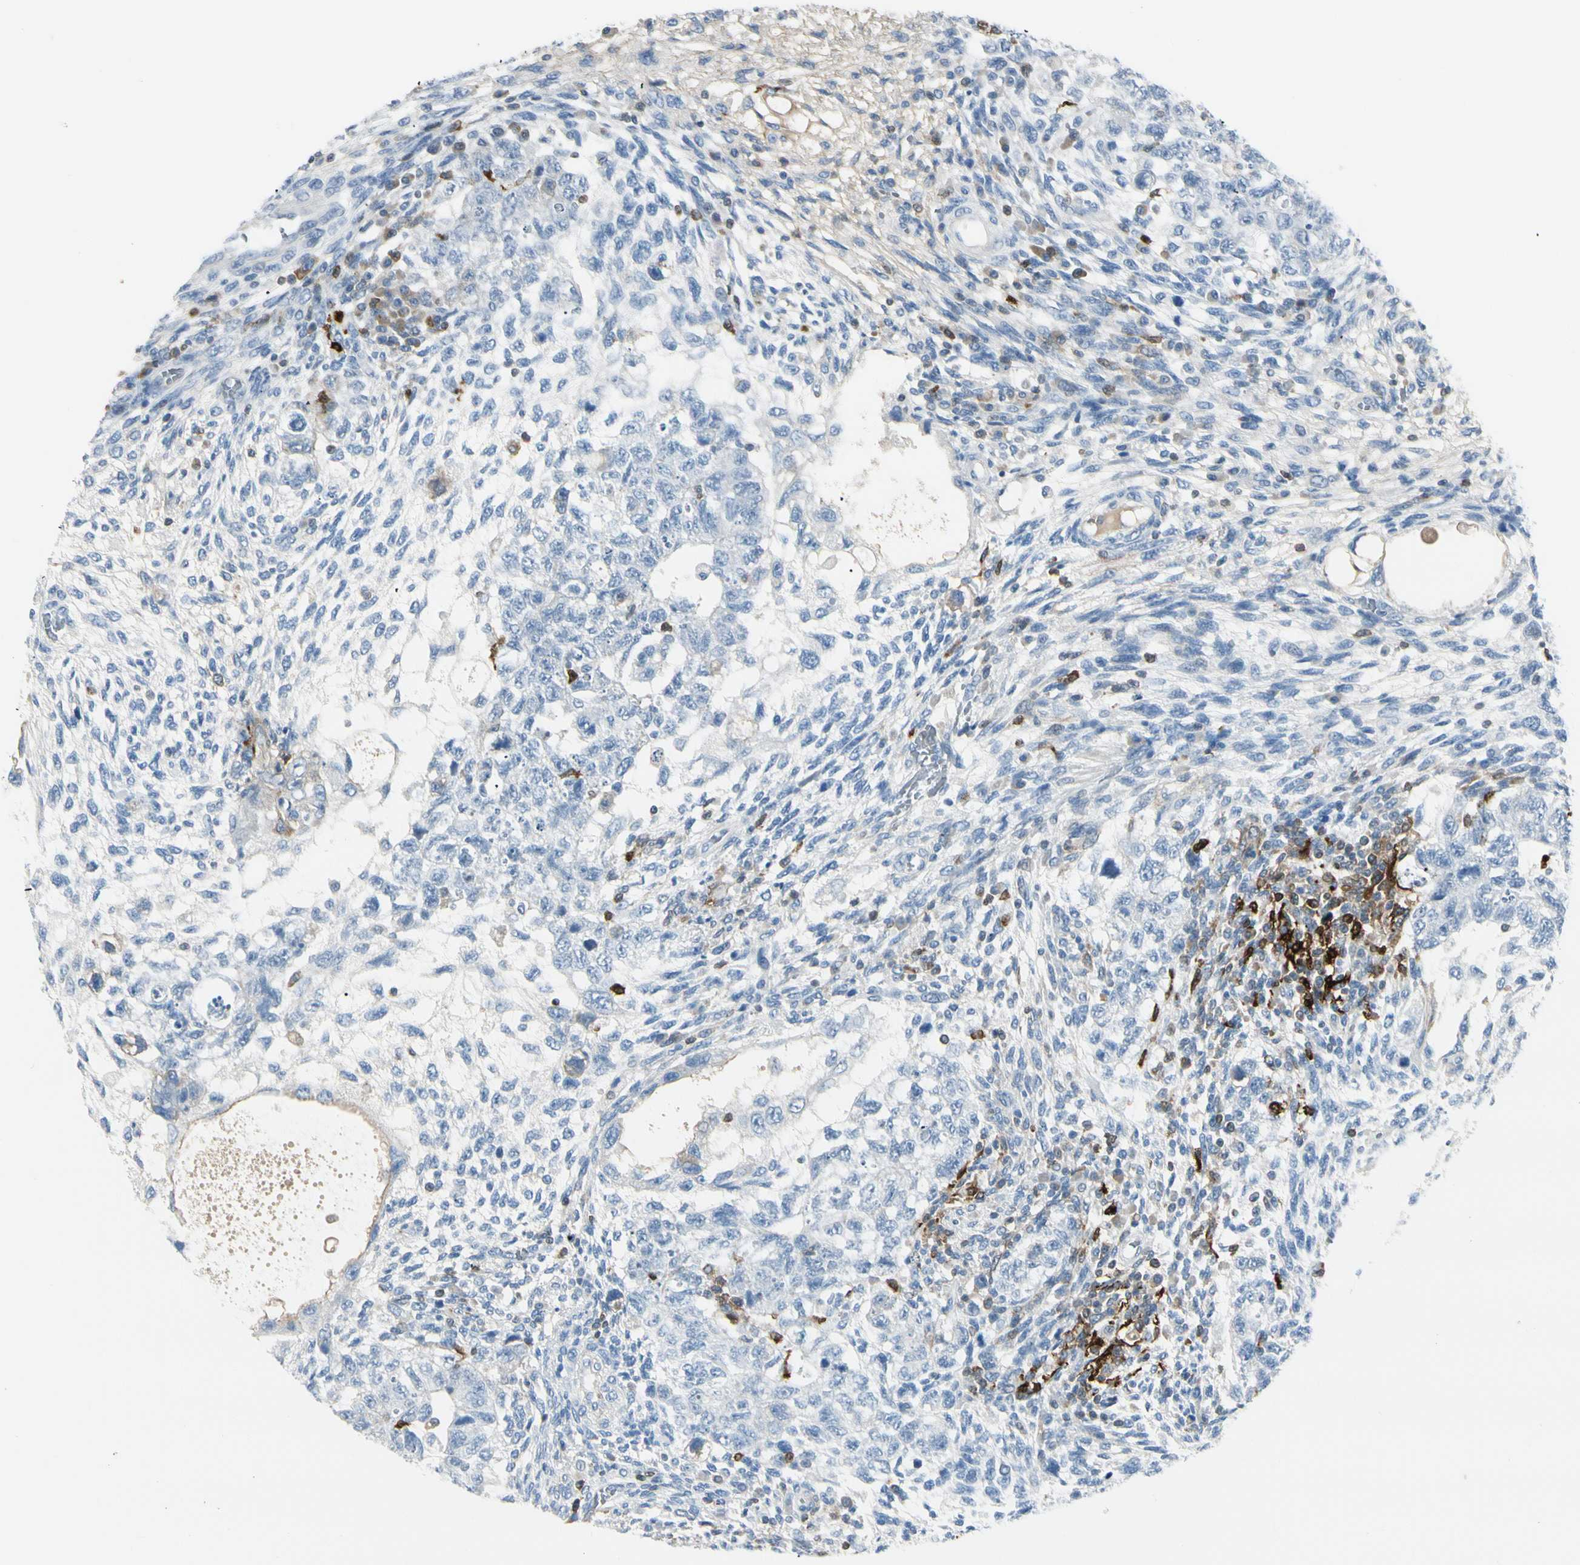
{"staining": {"intensity": "negative", "quantity": "none", "location": "none"}, "tissue": "testis cancer", "cell_type": "Tumor cells", "image_type": "cancer", "snomed": [{"axis": "morphology", "description": "Normal tissue, NOS"}, {"axis": "morphology", "description": "Carcinoma, Embryonal, NOS"}, {"axis": "topography", "description": "Testis"}], "caption": "There is no significant positivity in tumor cells of testis cancer (embryonal carcinoma).", "gene": "TRAF1", "patient": {"sex": "male", "age": 36}}